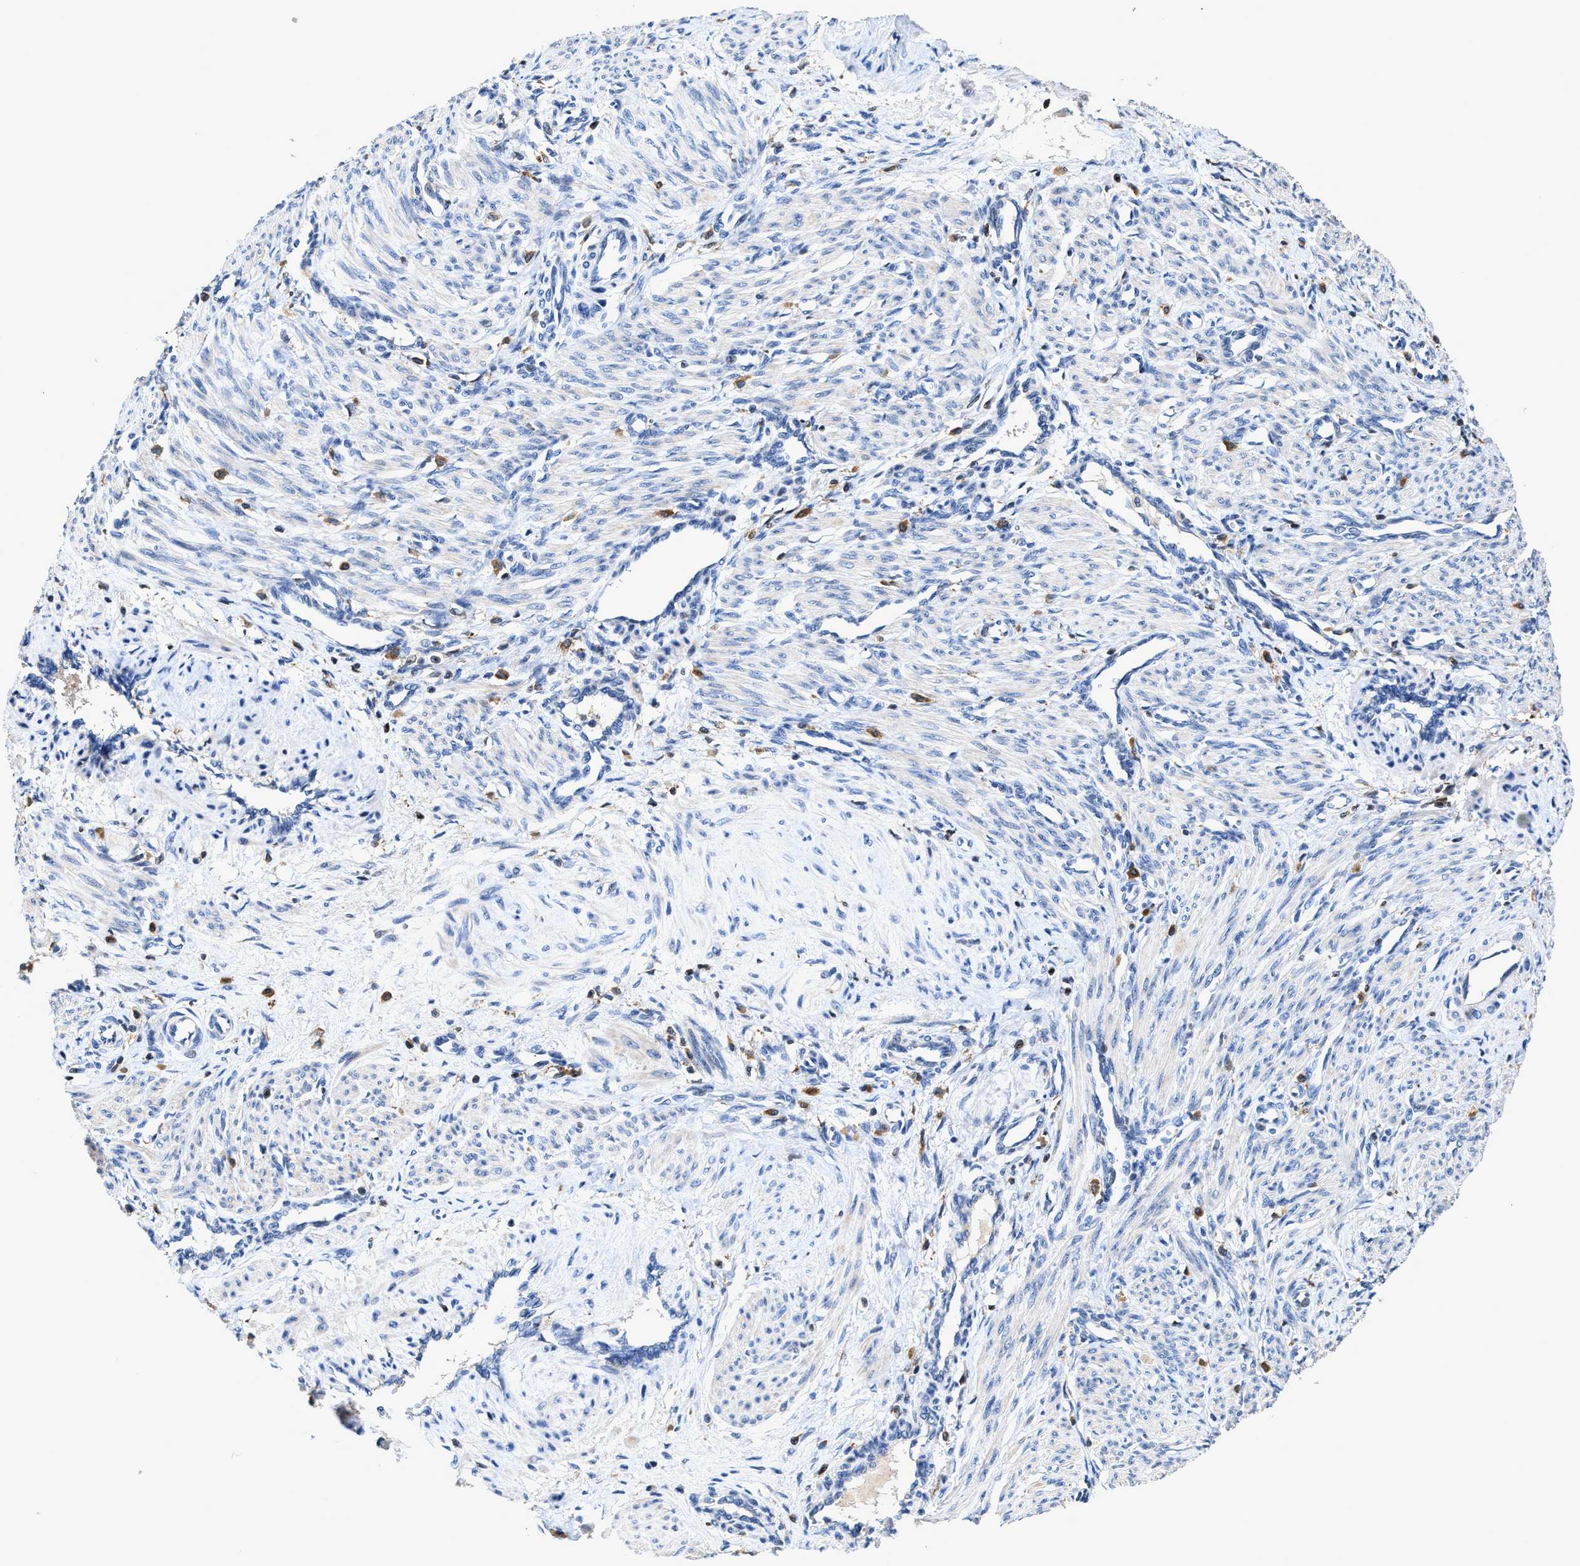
{"staining": {"intensity": "negative", "quantity": "none", "location": "none"}, "tissue": "smooth muscle", "cell_type": "Smooth muscle cells", "image_type": "normal", "snomed": [{"axis": "morphology", "description": "Normal tissue, NOS"}, {"axis": "topography", "description": "Endometrium"}], "caption": "This is a photomicrograph of immunohistochemistry staining of benign smooth muscle, which shows no expression in smooth muscle cells.", "gene": "RGS10", "patient": {"sex": "female", "age": 33}}